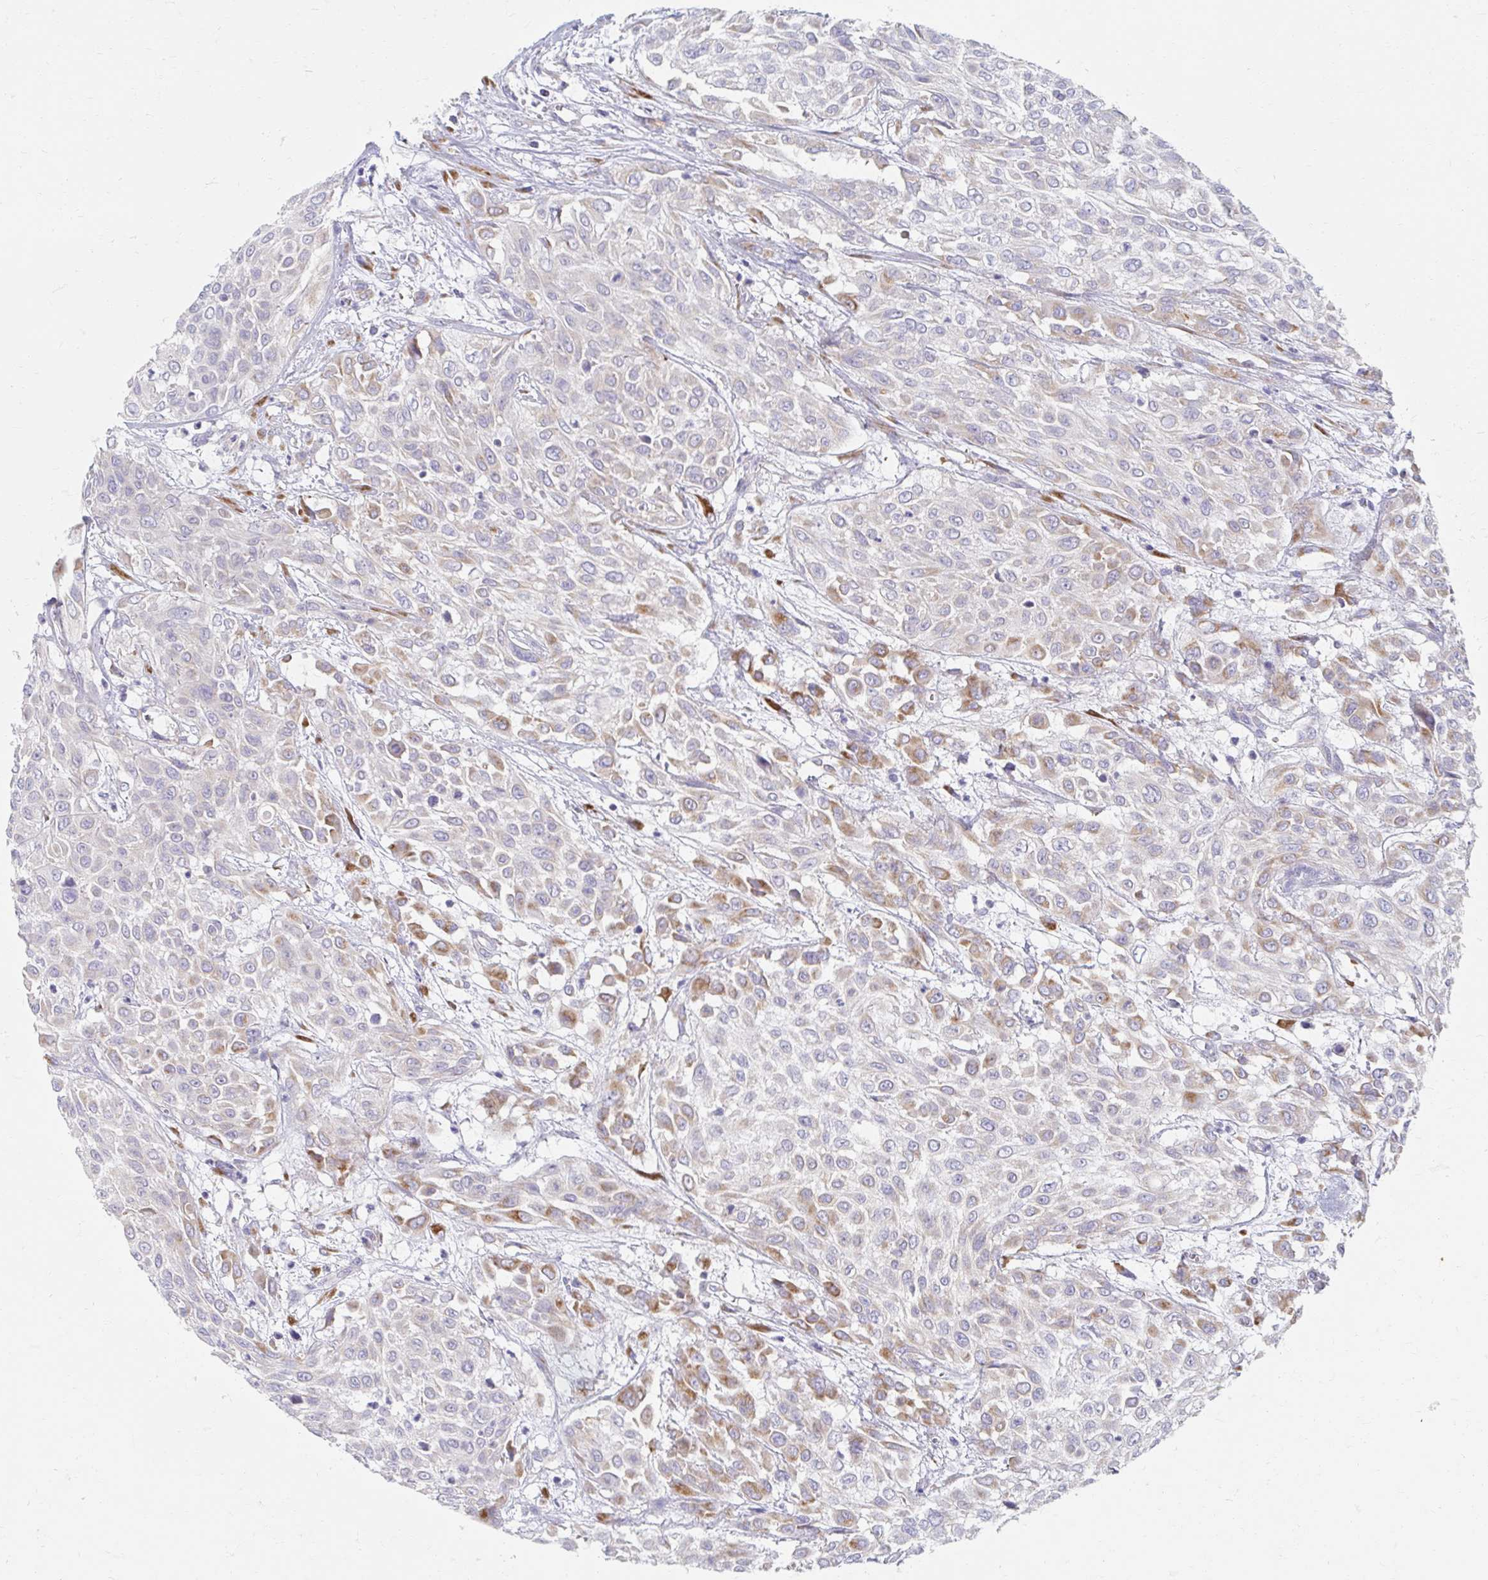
{"staining": {"intensity": "moderate", "quantity": "25%-75%", "location": "cytoplasmic/membranous"}, "tissue": "urothelial cancer", "cell_type": "Tumor cells", "image_type": "cancer", "snomed": [{"axis": "morphology", "description": "Urothelial carcinoma, High grade"}, {"axis": "topography", "description": "Urinary bladder"}], "caption": "DAB immunohistochemical staining of urothelial carcinoma (high-grade) shows moderate cytoplasmic/membranous protein expression in approximately 25%-75% of tumor cells. (IHC, brightfield microscopy, high magnification).", "gene": "MYLK2", "patient": {"sex": "male", "age": 57}}